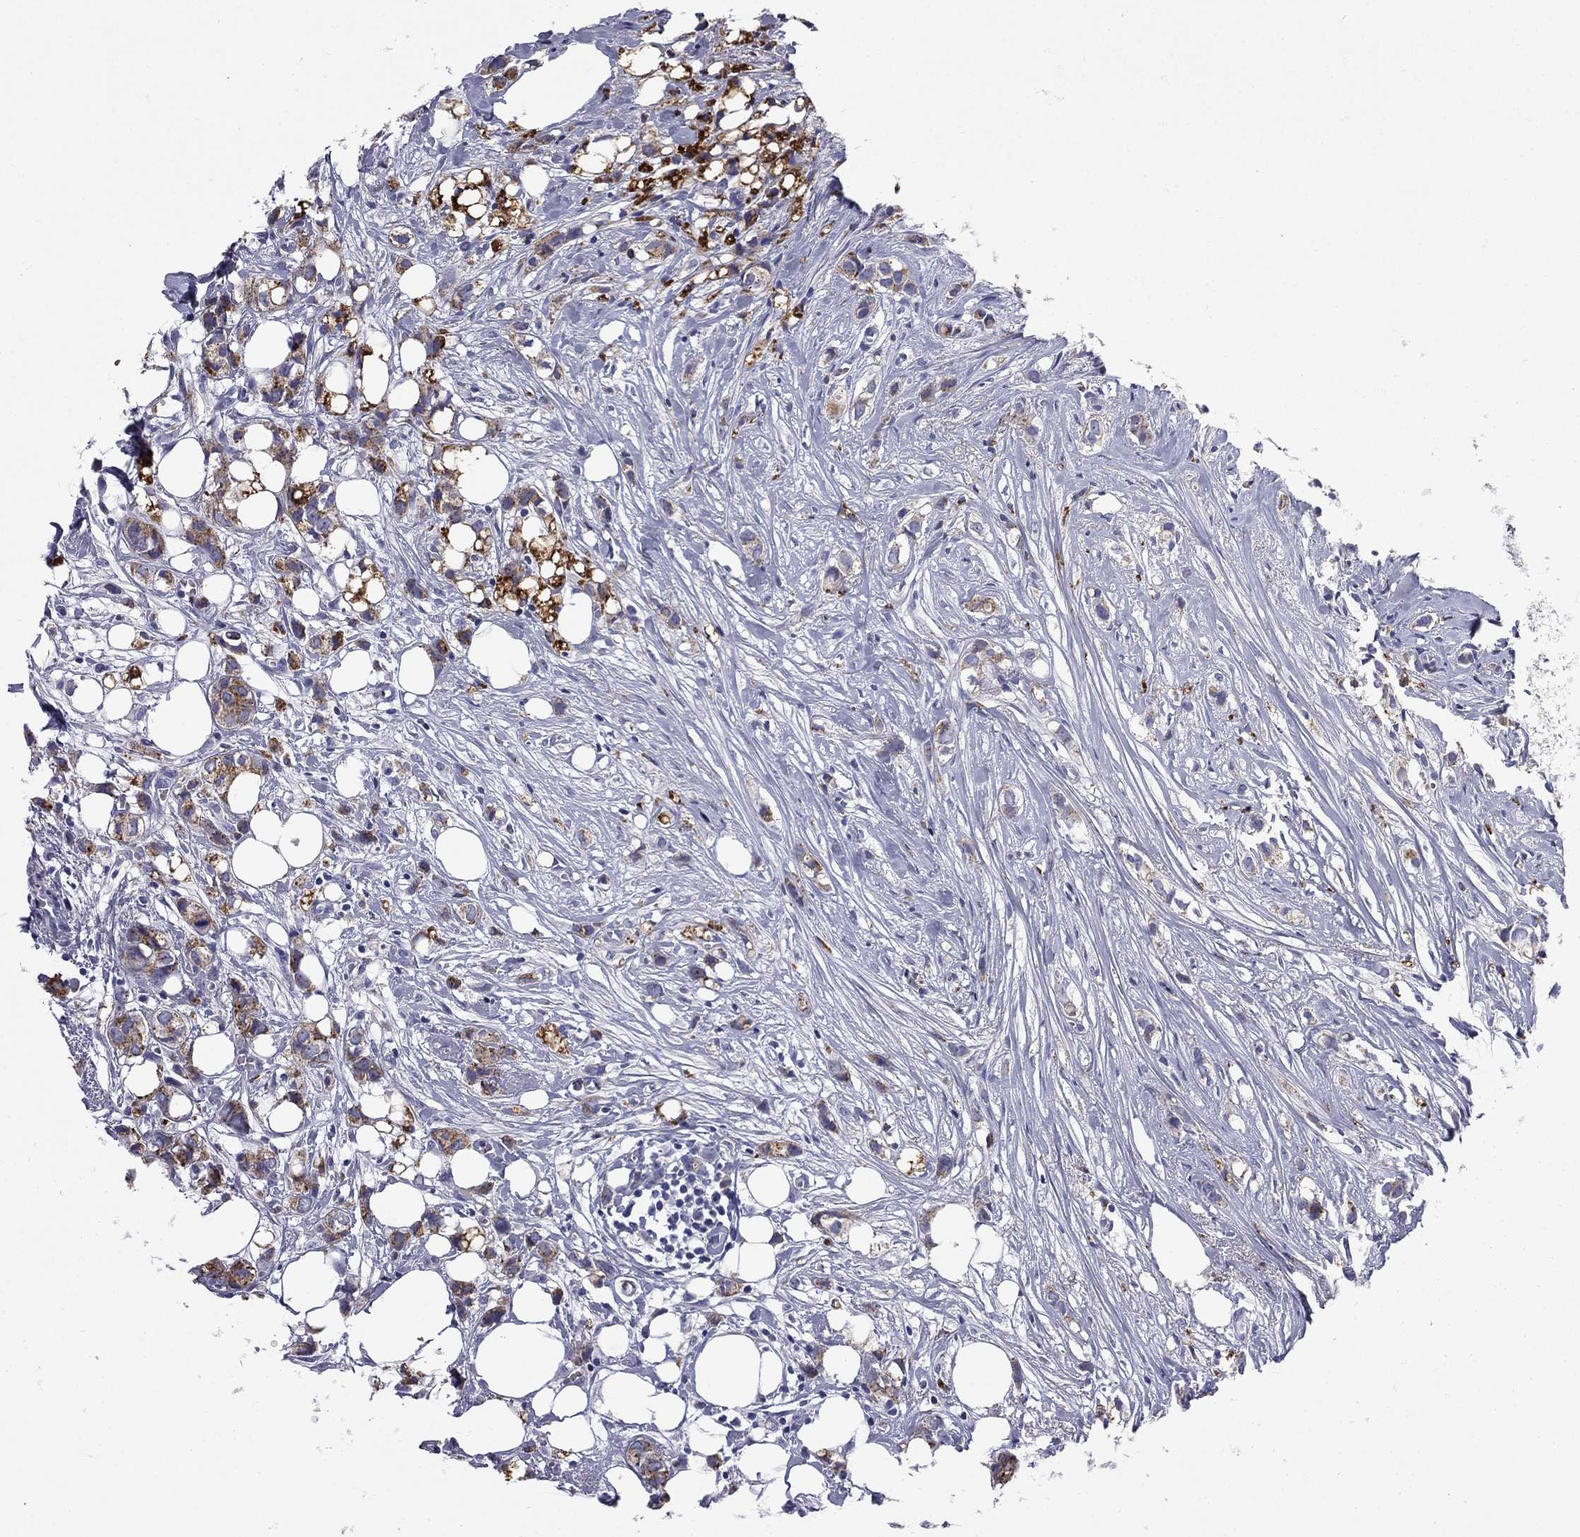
{"staining": {"intensity": "moderate", "quantity": "<25%", "location": "cytoplasmic/membranous"}, "tissue": "breast cancer", "cell_type": "Tumor cells", "image_type": "cancer", "snomed": [{"axis": "morphology", "description": "Duct carcinoma"}, {"axis": "topography", "description": "Breast"}], "caption": "Human breast cancer (infiltrating ductal carcinoma) stained with a brown dye demonstrates moderate cytoplasmic/membranous positive staining in about <25% of tumor cells.", "gene": "MADCAM1", "patient": {"sex": "female", "age": 85}}